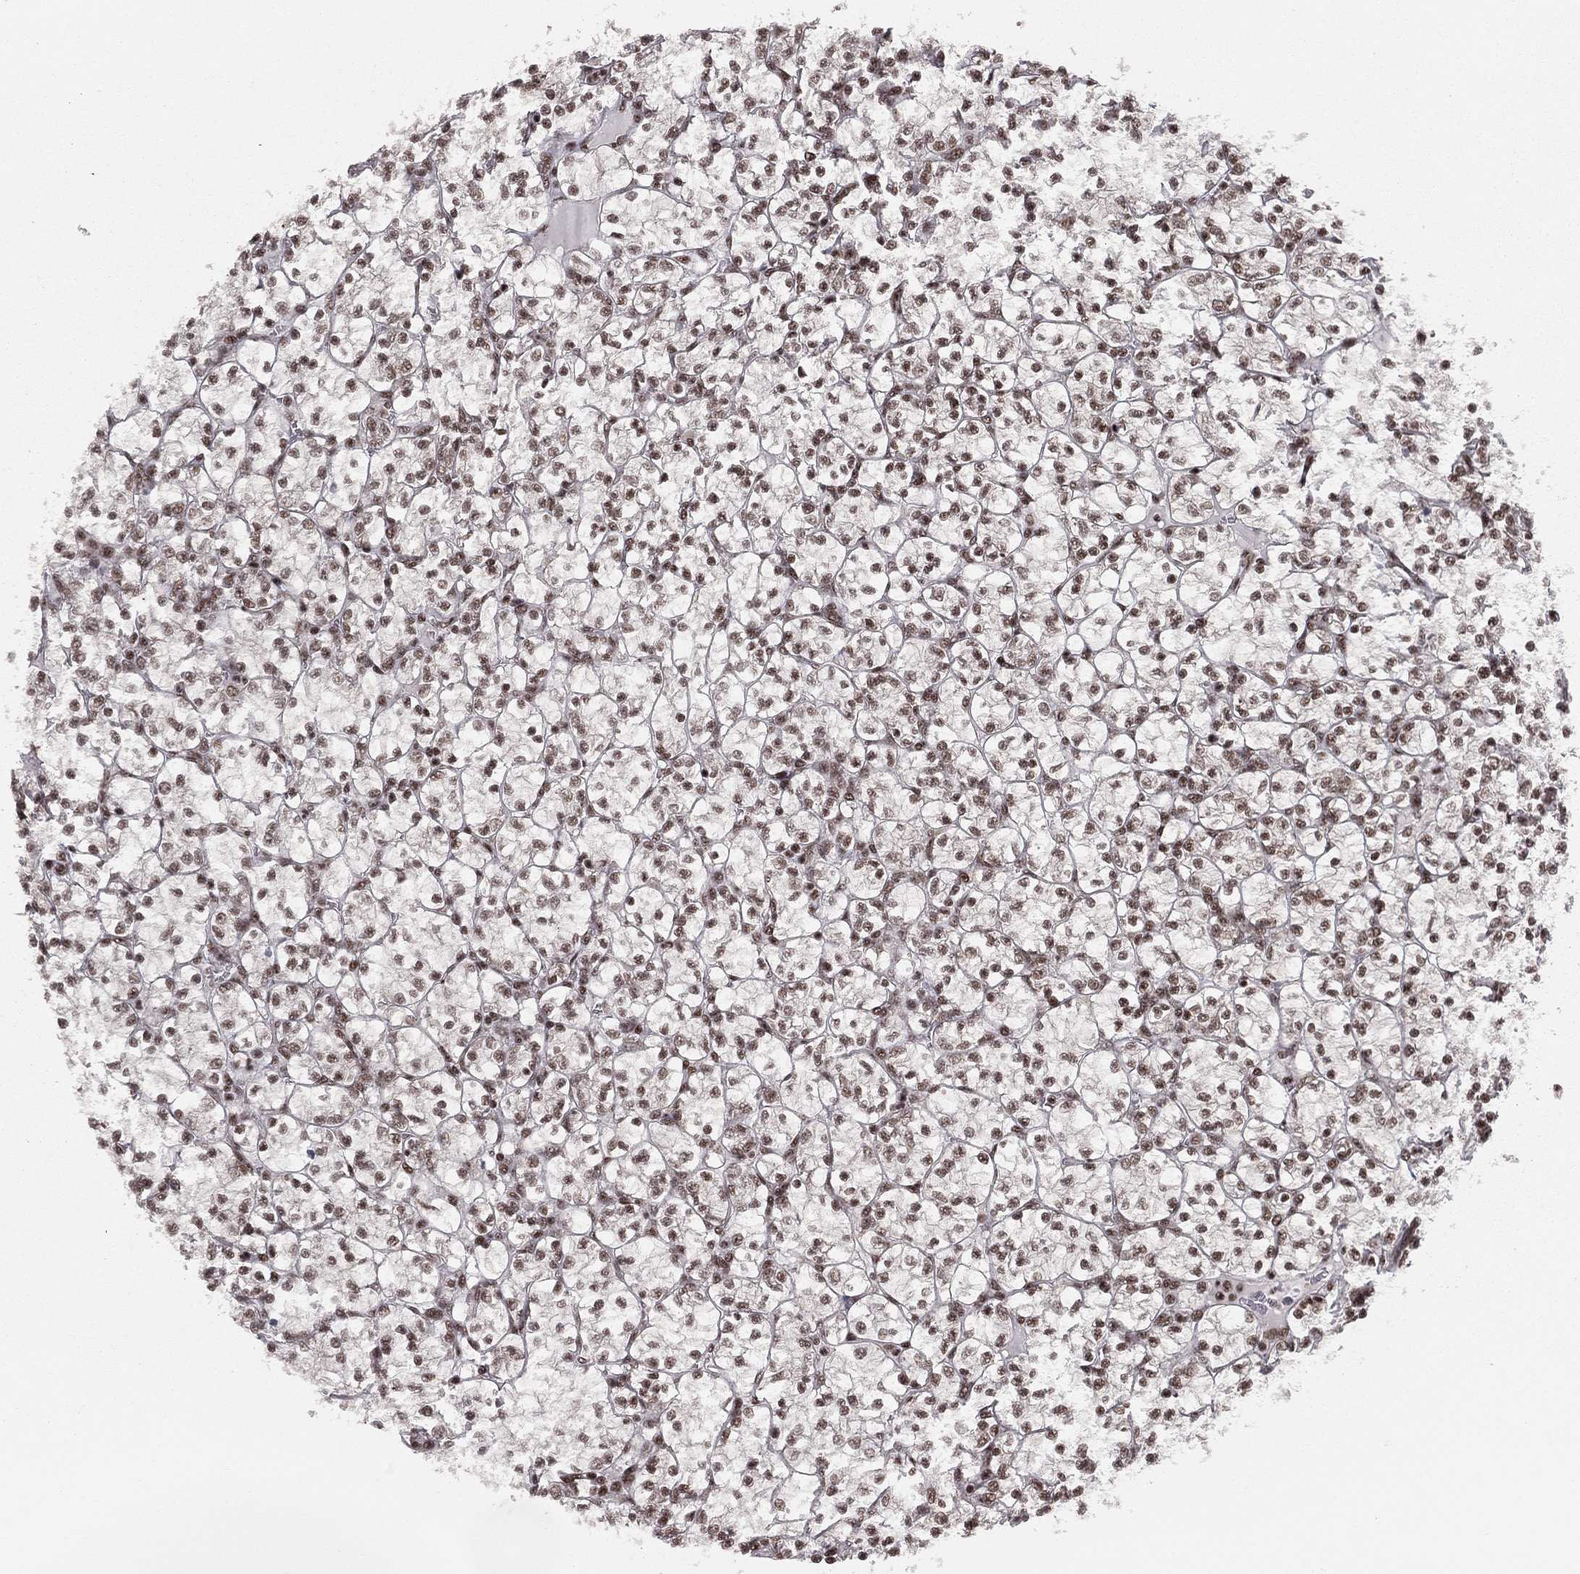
{"staining": {"intensity": "moderate", "quantity": ">75%", "location": "nuclear"}, "tissue": "renal cancer", "cell_type": "Tumor cells", "image_type": "cancer", "snomed": [{"axis": "morphology", "description": "Adenocarcinoma, NOS"}, {"axis": "topography", "description": "Kidney"}], "caption": "The image demonstrates immunohistochemical staining of renal cancer. There is moderate nuclear positivity is identified in about >75% of tumor cells.", "gene": "NFYB", "patient": {"sex": "female", "age": 89}}